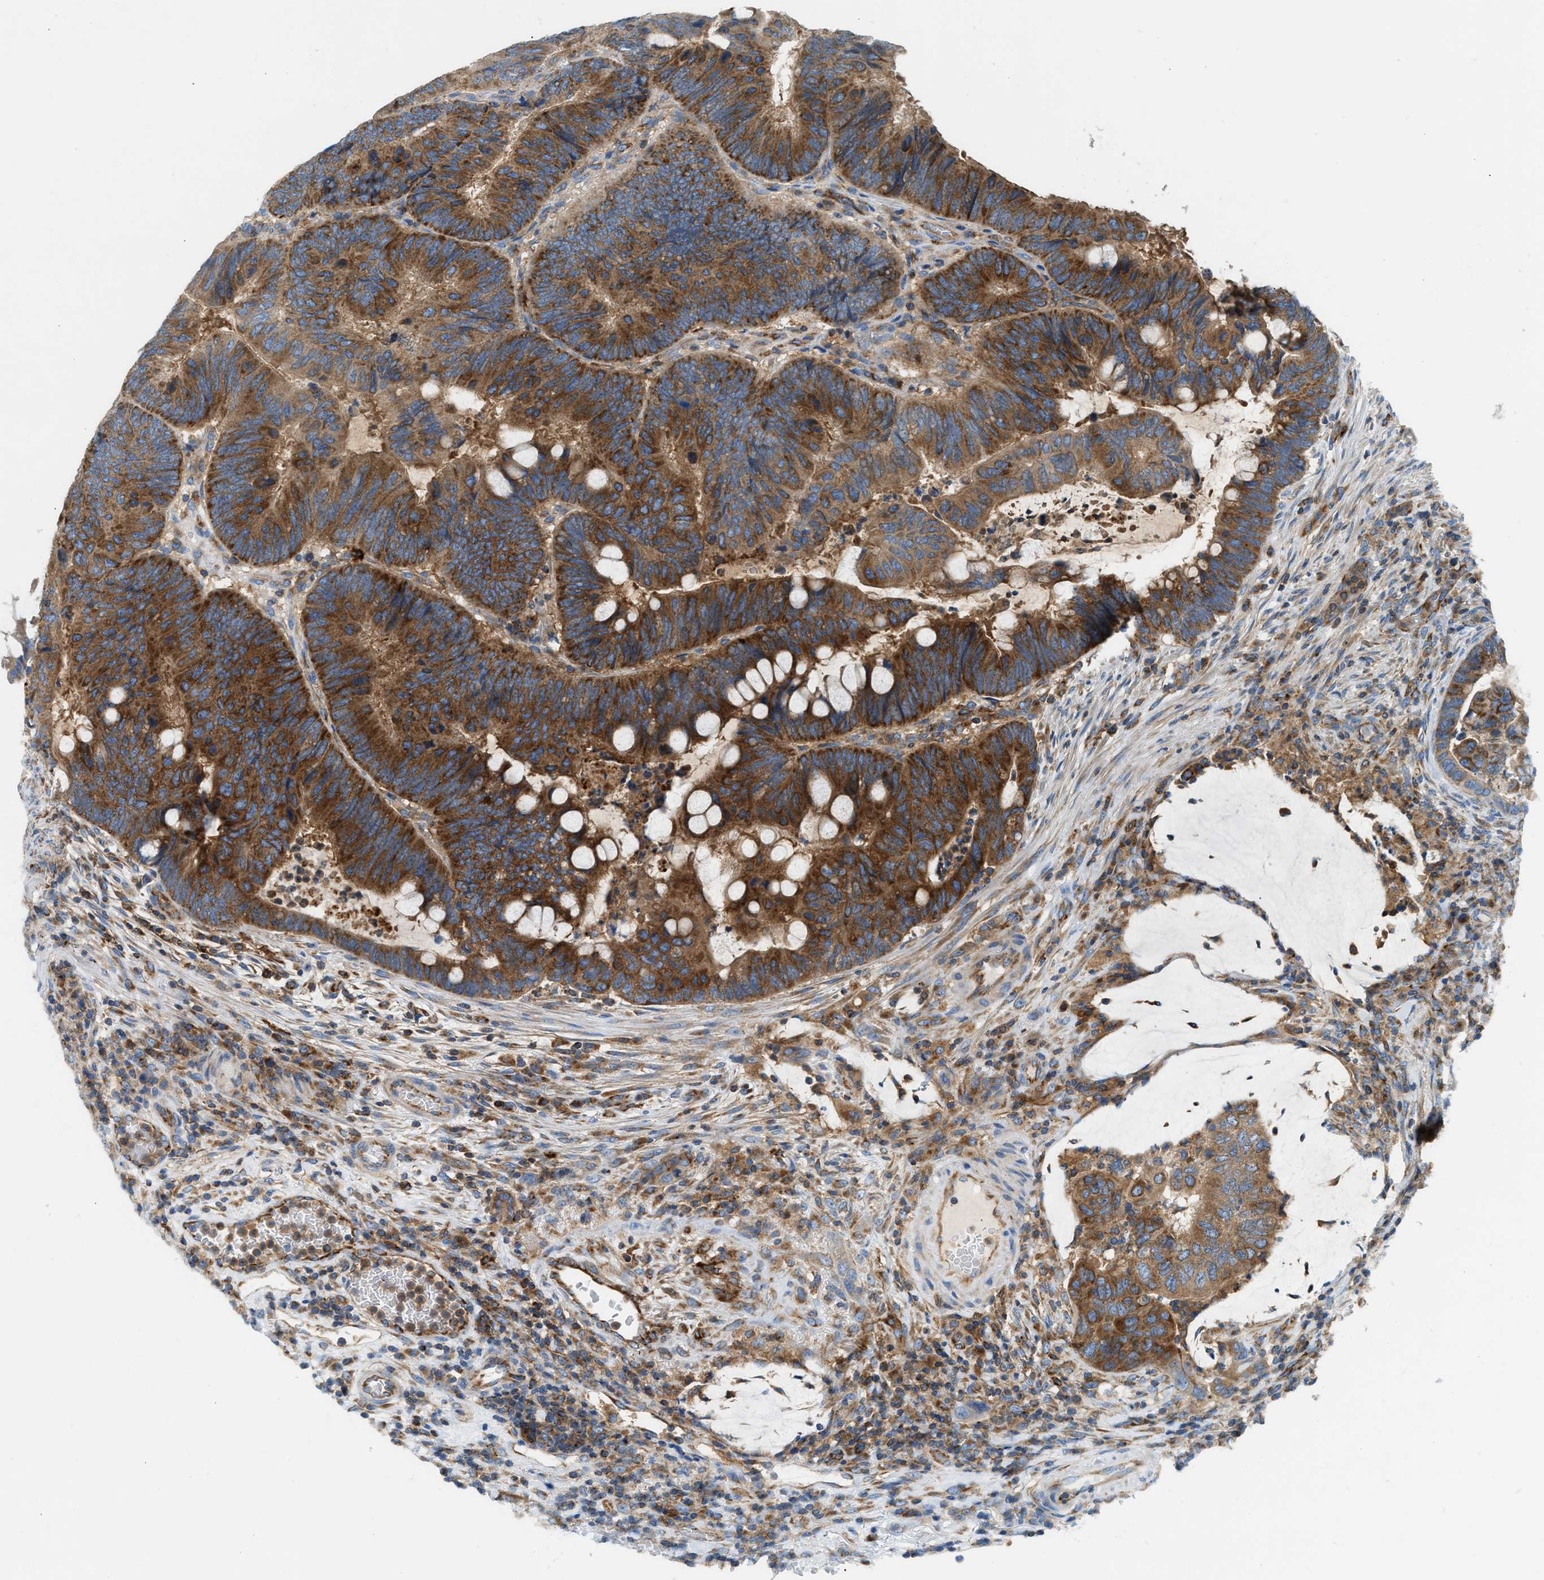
{"staining": {"intensity": "strong", "quantity": ">75%", "location": "cytoplasmic/membranous"}, "tissue": "colorectal cancer", "cell_type": "Tumor cells", "image_type": "cancer", "snomed": [{"axis": "morphology", "description": "Normal tissue, NOS"}, {"axis": "morphology", "description": "Adenocarcinoma, NOS"}, {"axis": "topography", "description": "Rectum"}, {"axis": "topography", "description": "Peripheral nerve tissue"}], "caption": "DAB (3,3'-diaminobenzidine) immunohistochemical staining of human colorectal cancer (adenocarcinoma) displays strong cytoplasmic/membranous protein expression in approximately >75% of tumor cells. Nuclei are stained in blue.", "gene": "TBC1D15", "patient": {"sex": "male", "age": 92}}